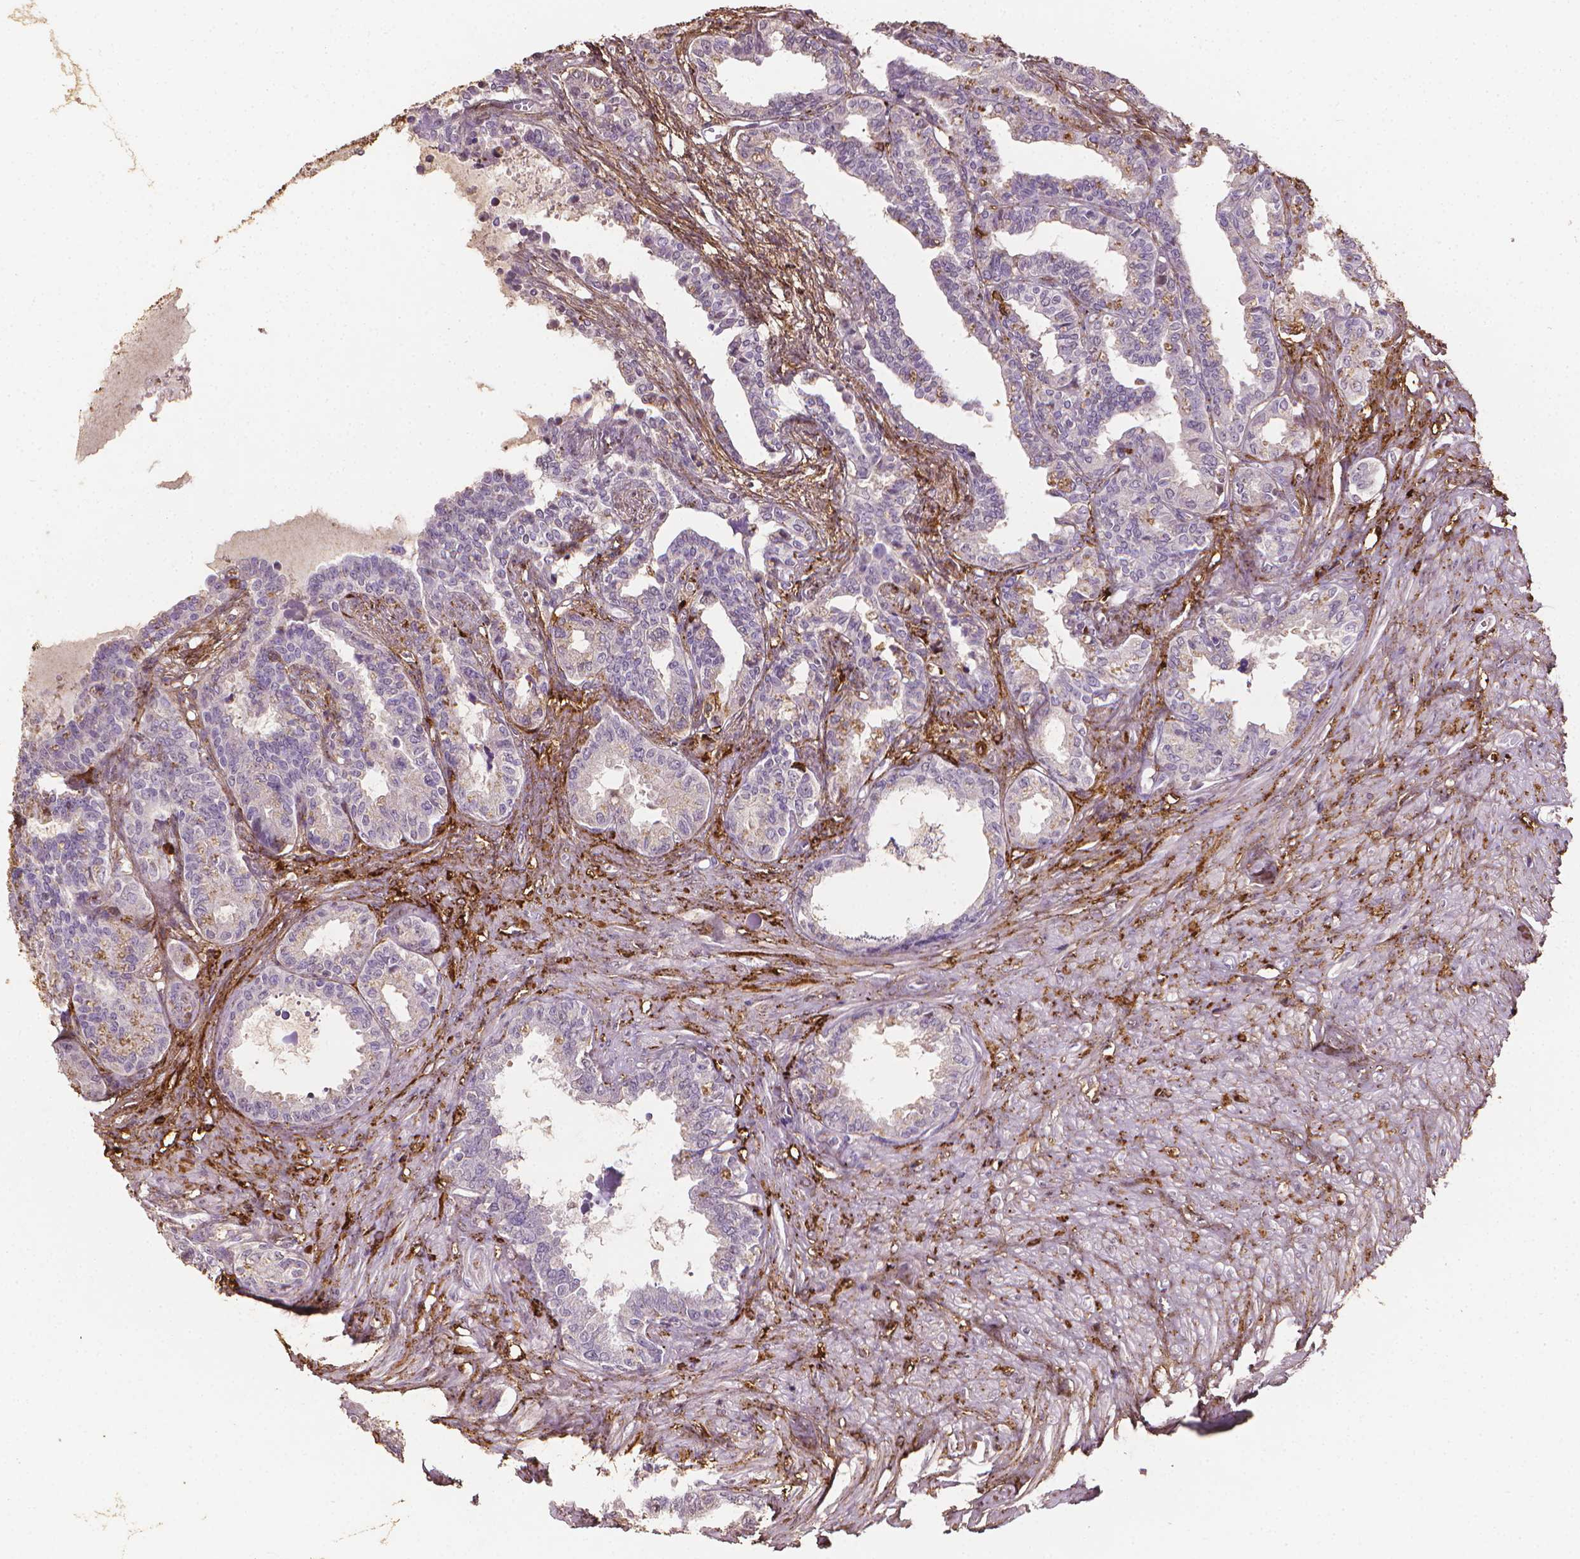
{"staining": {"intensity": "negative", "quantity": "none", "location": "none"}, "tissue": "seminal vesicle", "cell_type": "Glandular cells", "image_type": "normal", "snomed": [{"axis": "morphology", "description": "Normal tissue, NOS"}, {"axis": "morphology", "description": "Urothelial carcinoma, NOS"}, {"axis": "topography", "description": "Urinary bladder"}, {"axis": "topography", "description": "Seminal veicle"}], "caption": "There is no significant staining in glandular cells of seminal vesicle. (DAB (3,3'-diaminobenzidine) IHC visualized using brightfield microscopy, high magnification).", "gene": "DCN", "patient": {"sex": "male", "age": 76}}